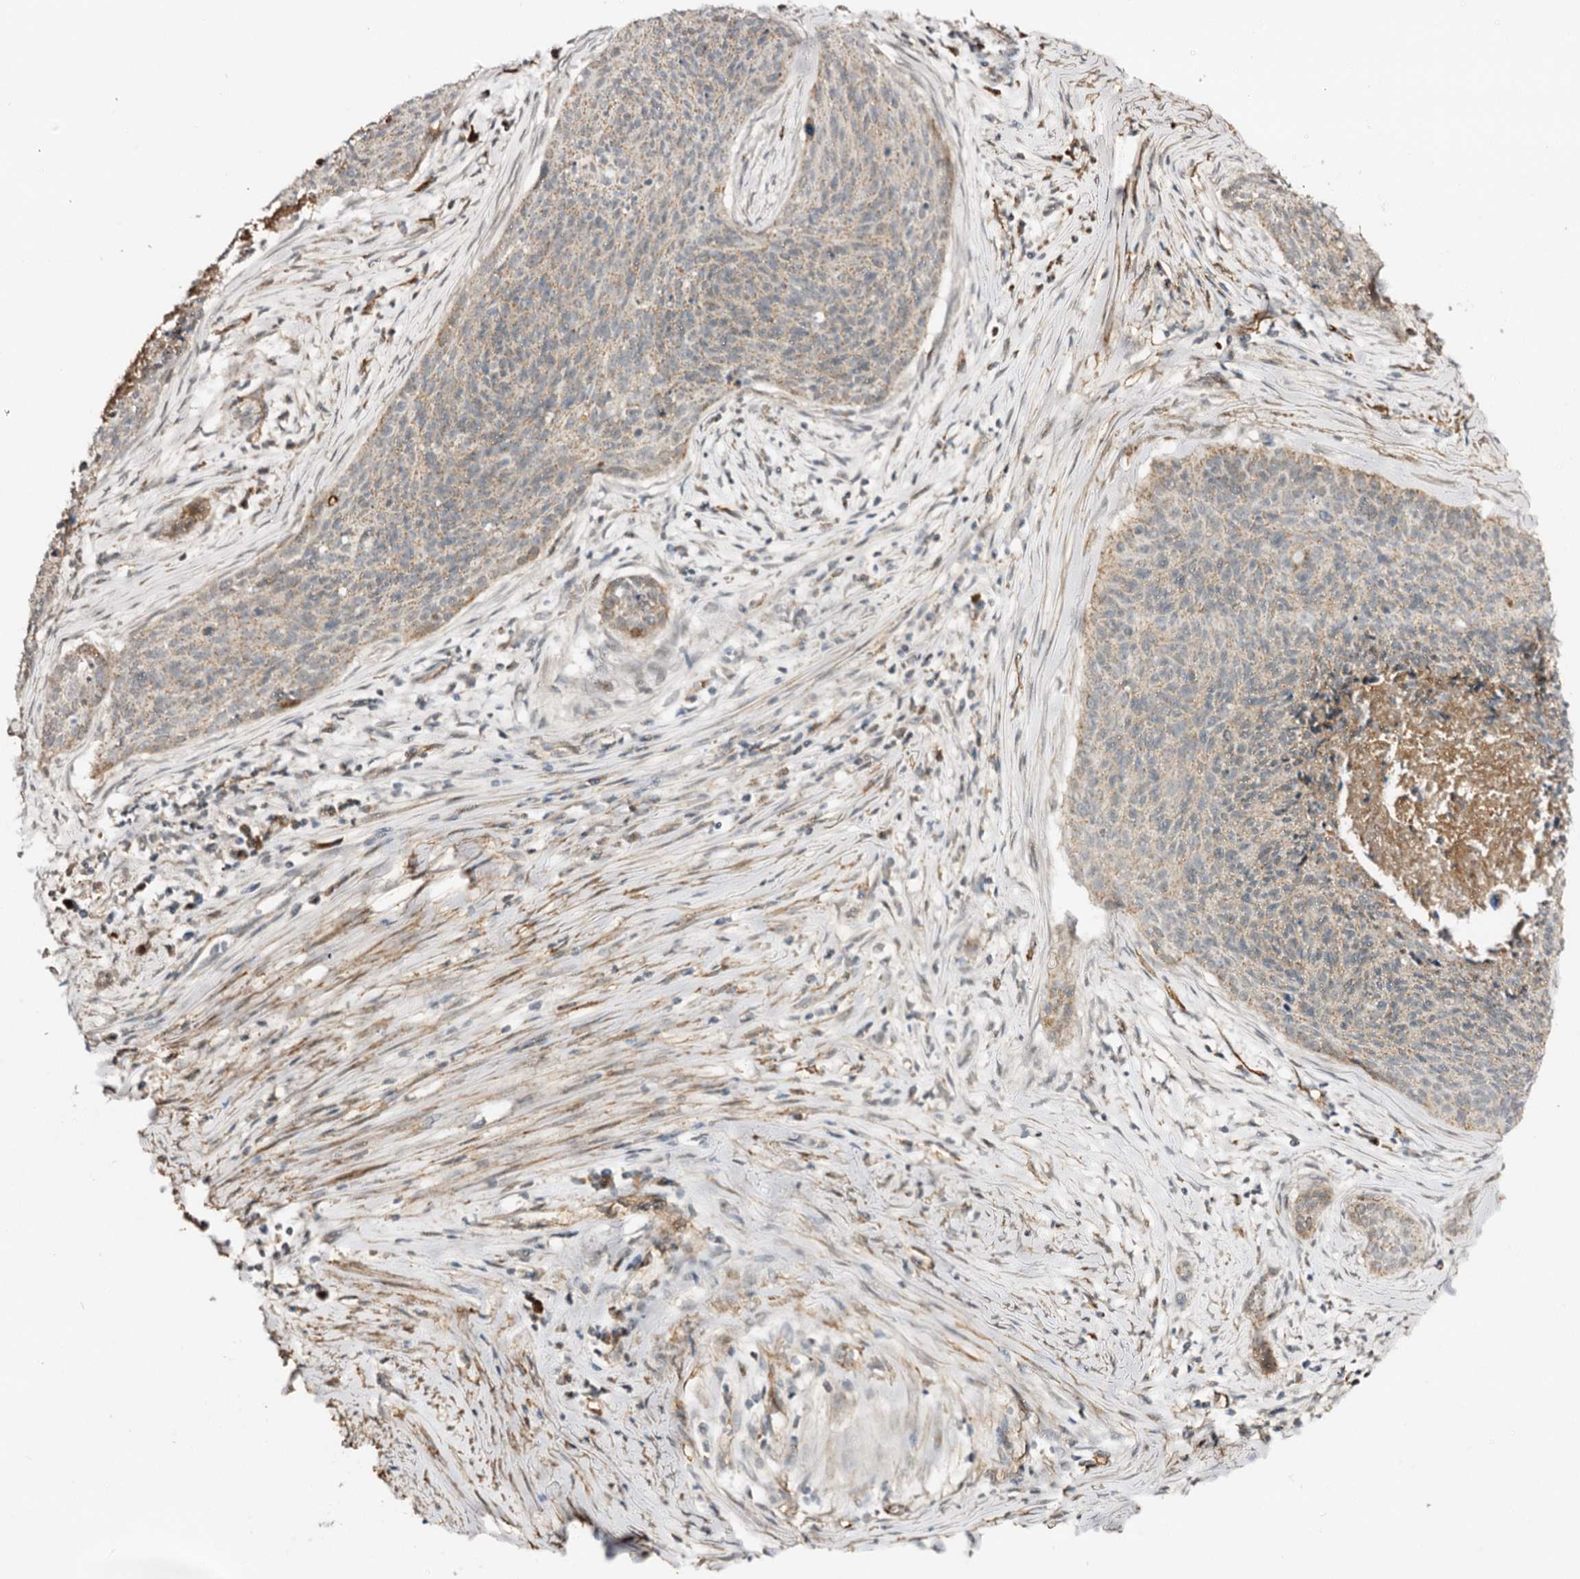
{"staining": {"intensity": "weak", "quantity": "25%-75%", "location": "cytoplasmic/membranous"}, "tissue": "cervical cancer", "cell_type": "Tumor cells", "image_type": "cancer", "snomed": [{"axis": "morphology", "description": "Squamous cell carcinoma, NOS"}, {"axis": "topography", "description": "Cervix"}], "caption": "Weak cytoplasmic/membranous protein expression is seen in about 25%-75% of tumor cells in squamous cell carcinoma (cervical).", "gene": "CBR4", "patient": {"sex": "female", "age": 55}}